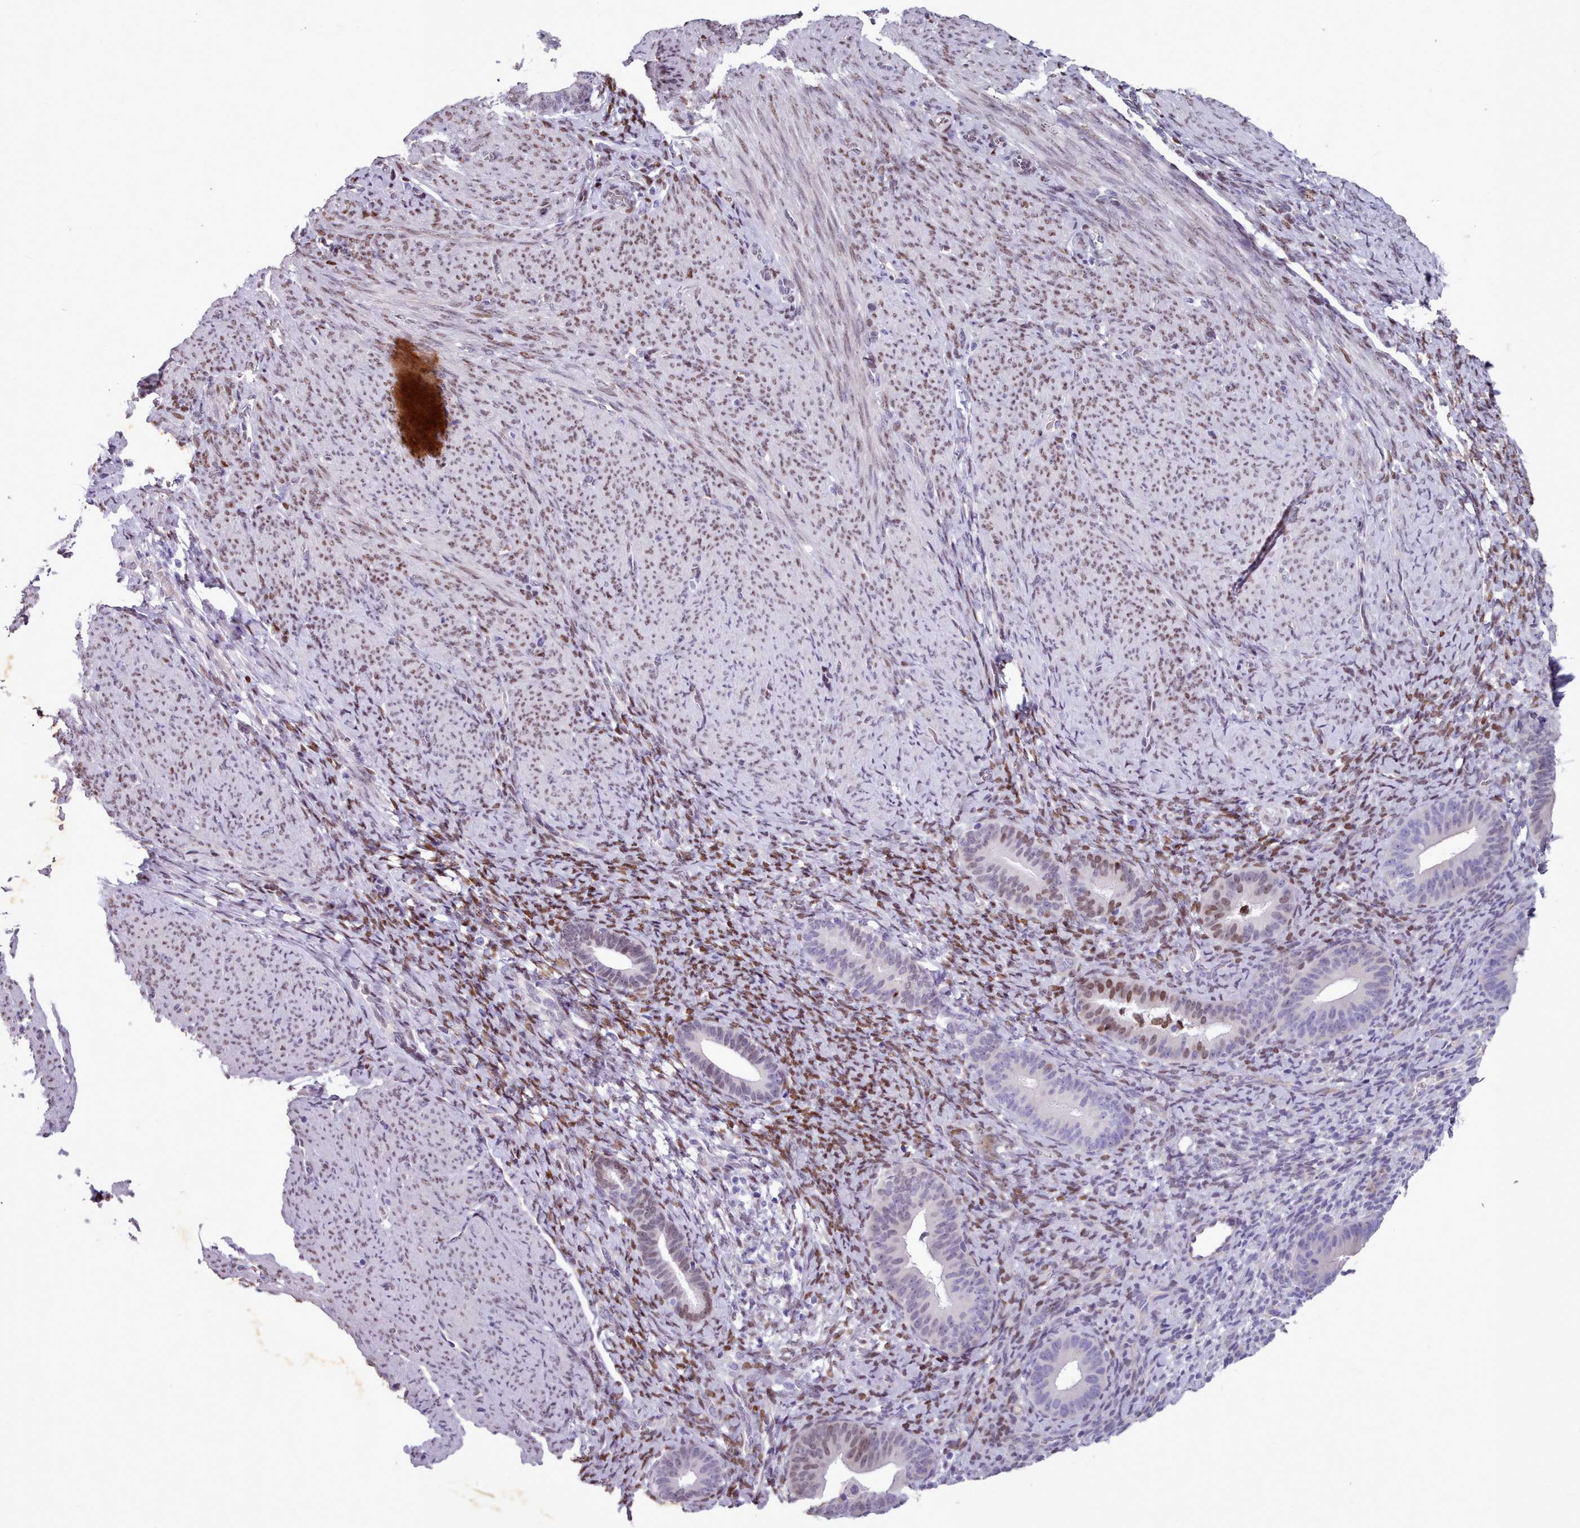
{"staining": {"intensity": "moderate", "quantity": "25%-75%", "location": "nuclear"}, "tissue": "endometrium", "cell_type": "Cells in endometrial stroma", "image_type": "normal", "snomed": [{"axis": "morphology", "description": "Normal tissue, NOS"}, {"axis": "topography", "description": "Endometrium"}], "caption": "The image exhibits staining of unremarkable endometrium, revealing moderate nuclear protein positivity (brown color) within cells in endometrial stroma.", "gene": "KCNT2", "patient": {"sex": "female", "age": 65}}